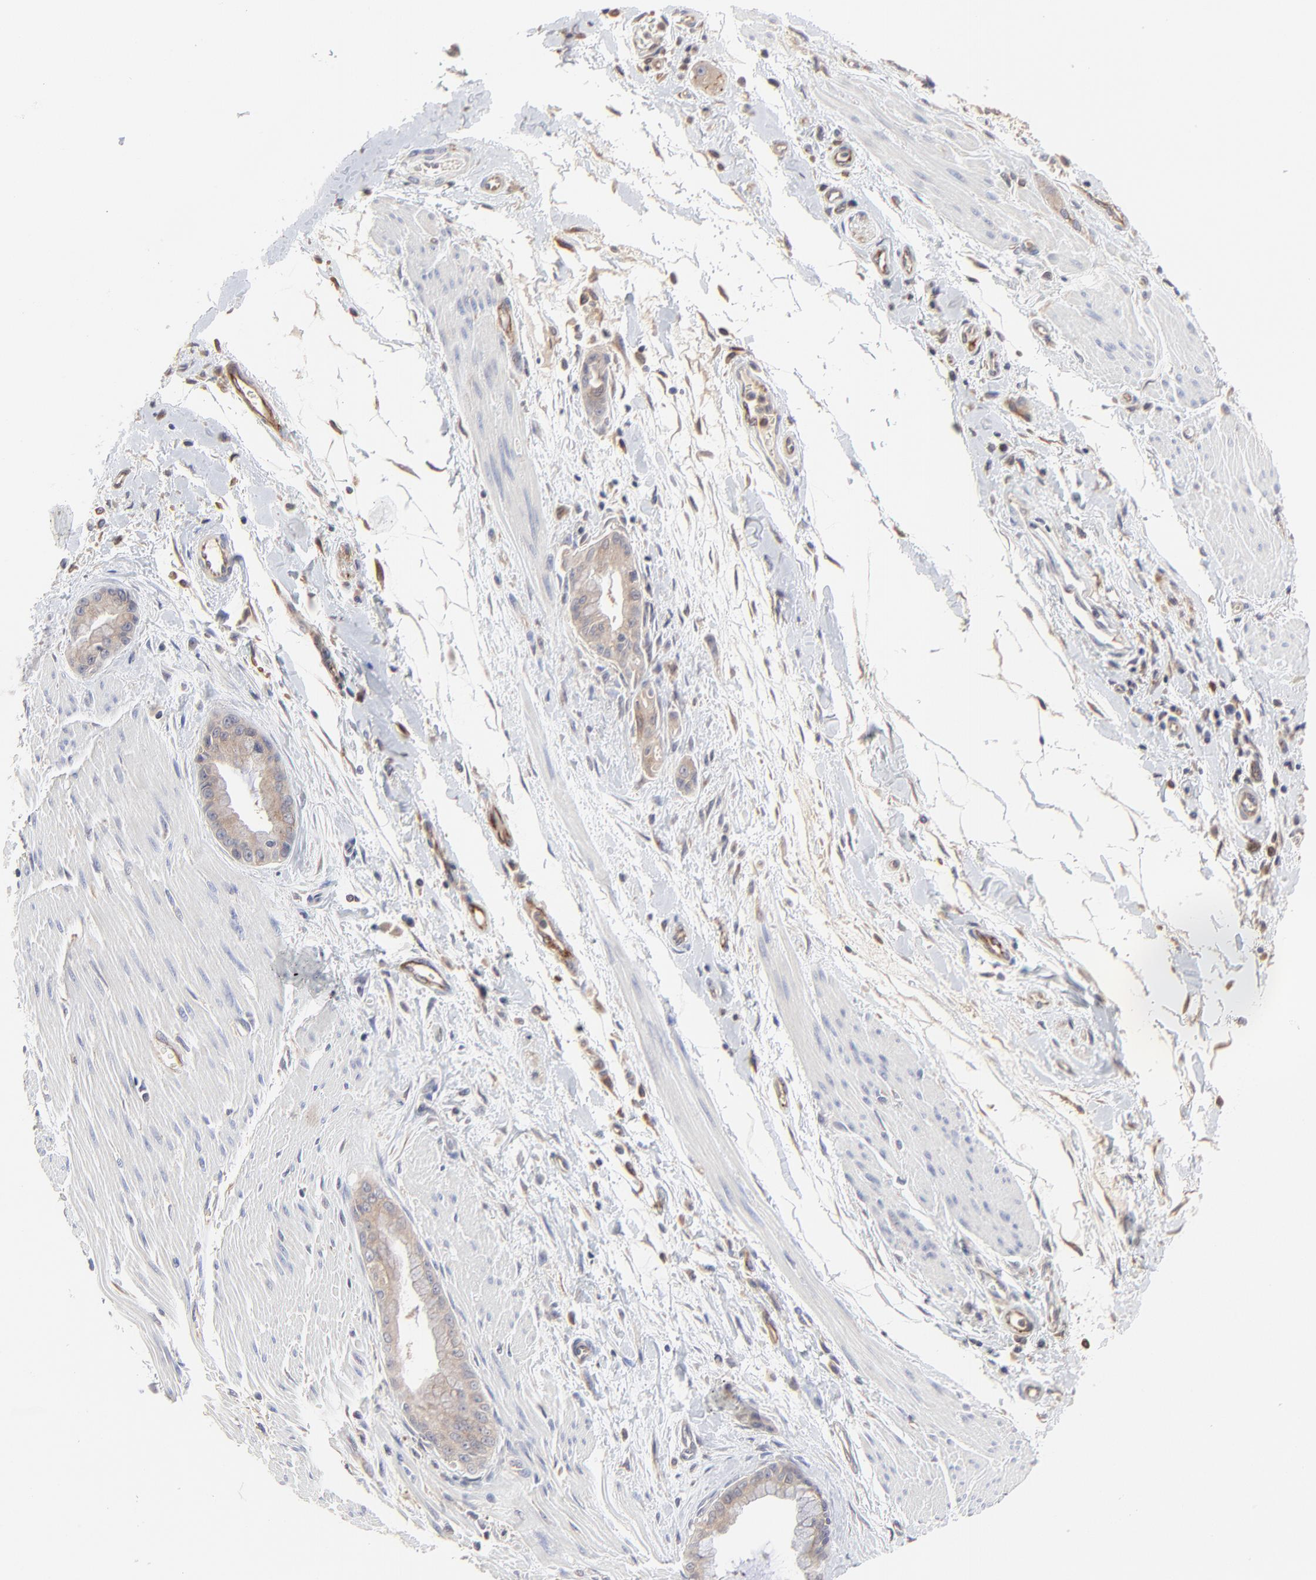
{"staining": {"intensity": "moderate", "quantity": ">75%", "location": "cytoplasmic/membranous"}, "tissue": "pancreatic cancer", "cell_type": "Tumor cells", "image_type": "cancer", "snomed": [{"axis": "morphology", "description": "Adenocarcinoma, NOS"}, {"axis": "topography", "description": "Pancreas"}], "caption": "Protein staining of pancreatic cancer (adenocarcinoma) tissue demonstrates moderate cytoplasmic/membranous expression in approximately >75% of tumor cells.", "gene": "RAB9A", "patient": {"sex": "male", "age": 59}}